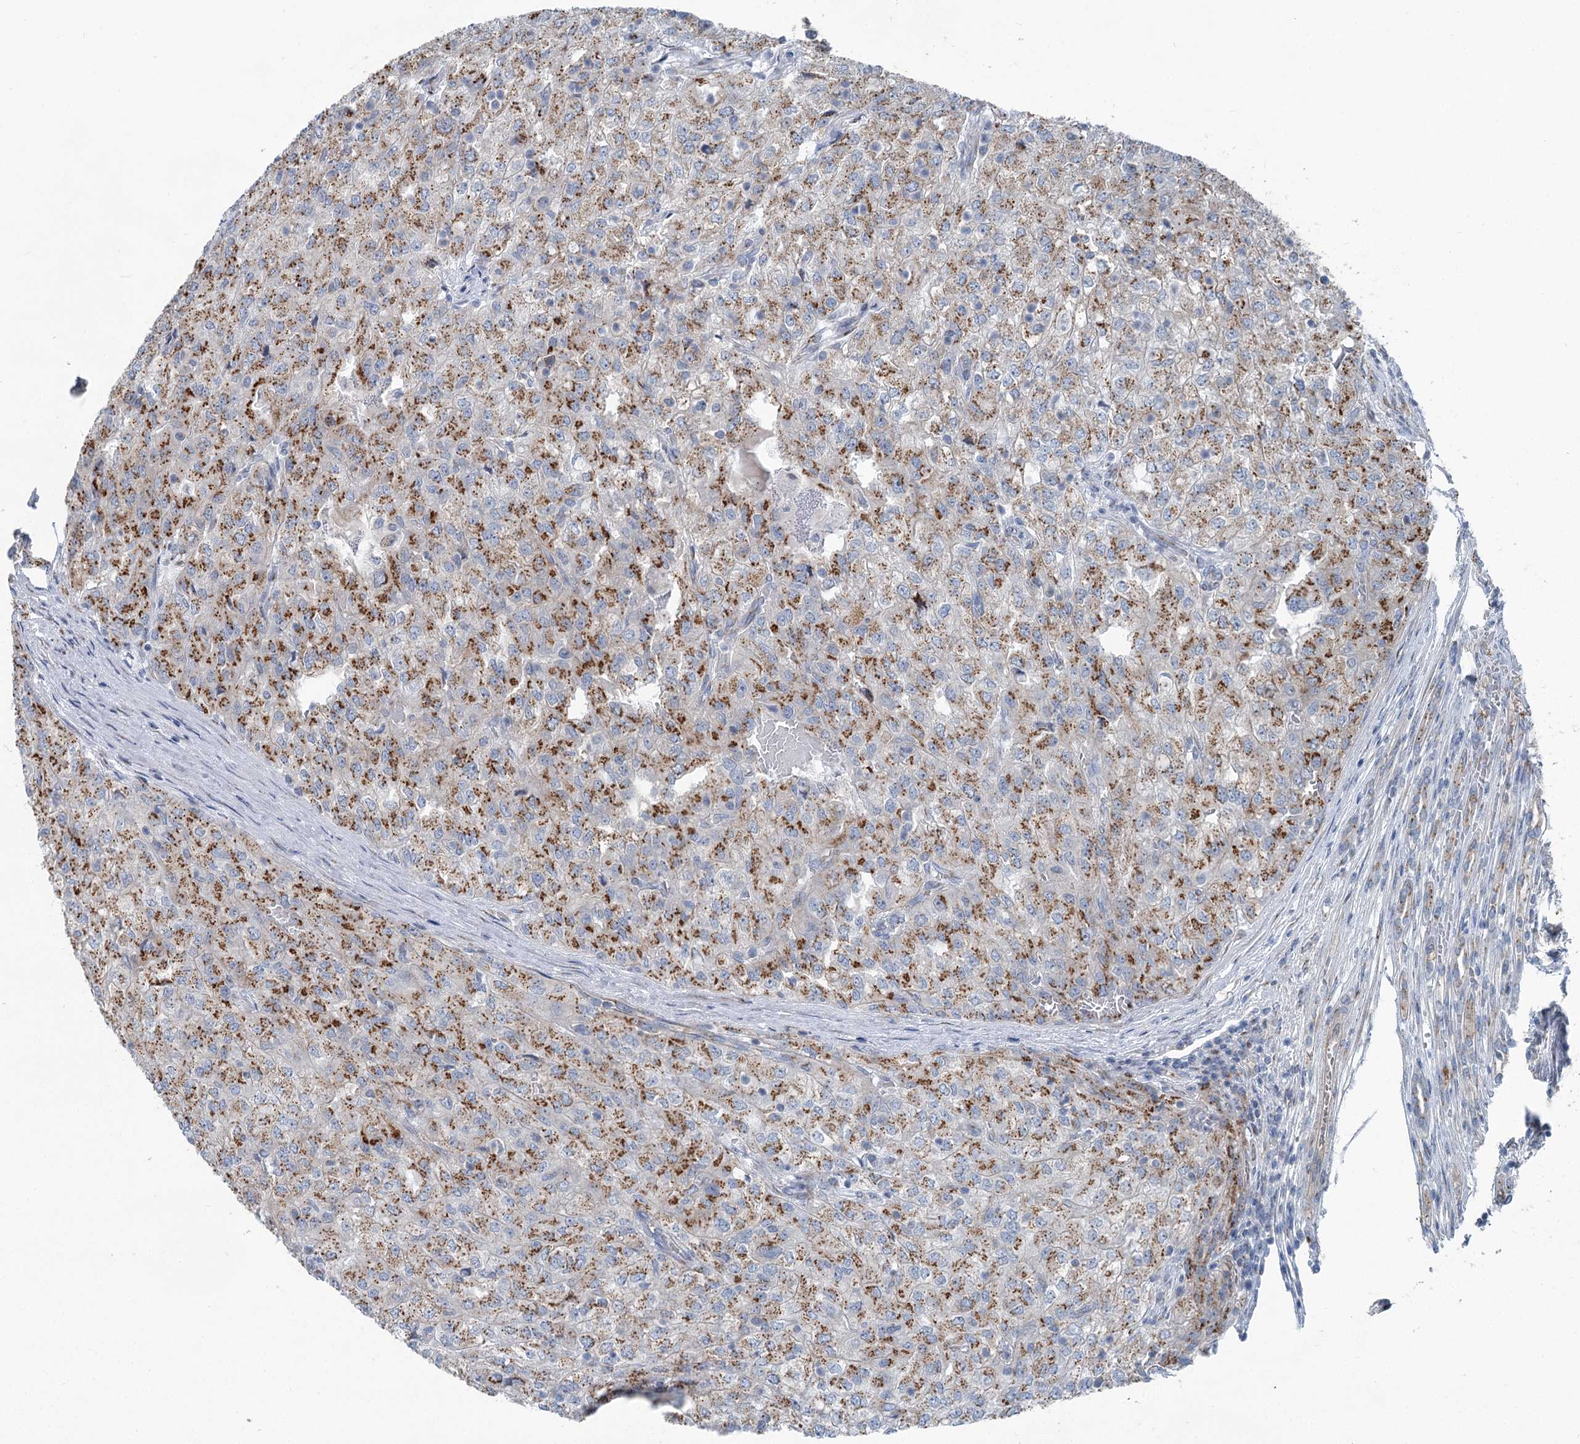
{"staining": {"intensity": "moderate", "quantity": ">75%", "location": "cytoplasmic/membranous"}, "tissue": "renal cancer", "cell_type": "Tumor cells", "image_type": "cancer", "snomed": [{"axis": "morphology", "description": "Adenocarcinoma, NOS"}, {"axis": "topography", "description": "Kidney"}], "caption": "DAB (3,3'-diaminobenzidine) immunohistochemical staining of renal cancer (adenocarcinoma) shows moderate cytoplasmic/membranous protein positivity in approximately >75% of tumor cells. Using DAB (brown) and hematoxylin (blue) stains, captured at high magnification using brightfield microscopy.", "gene": "ITIH5", "patient": {"sex": "female", "age": 54}}